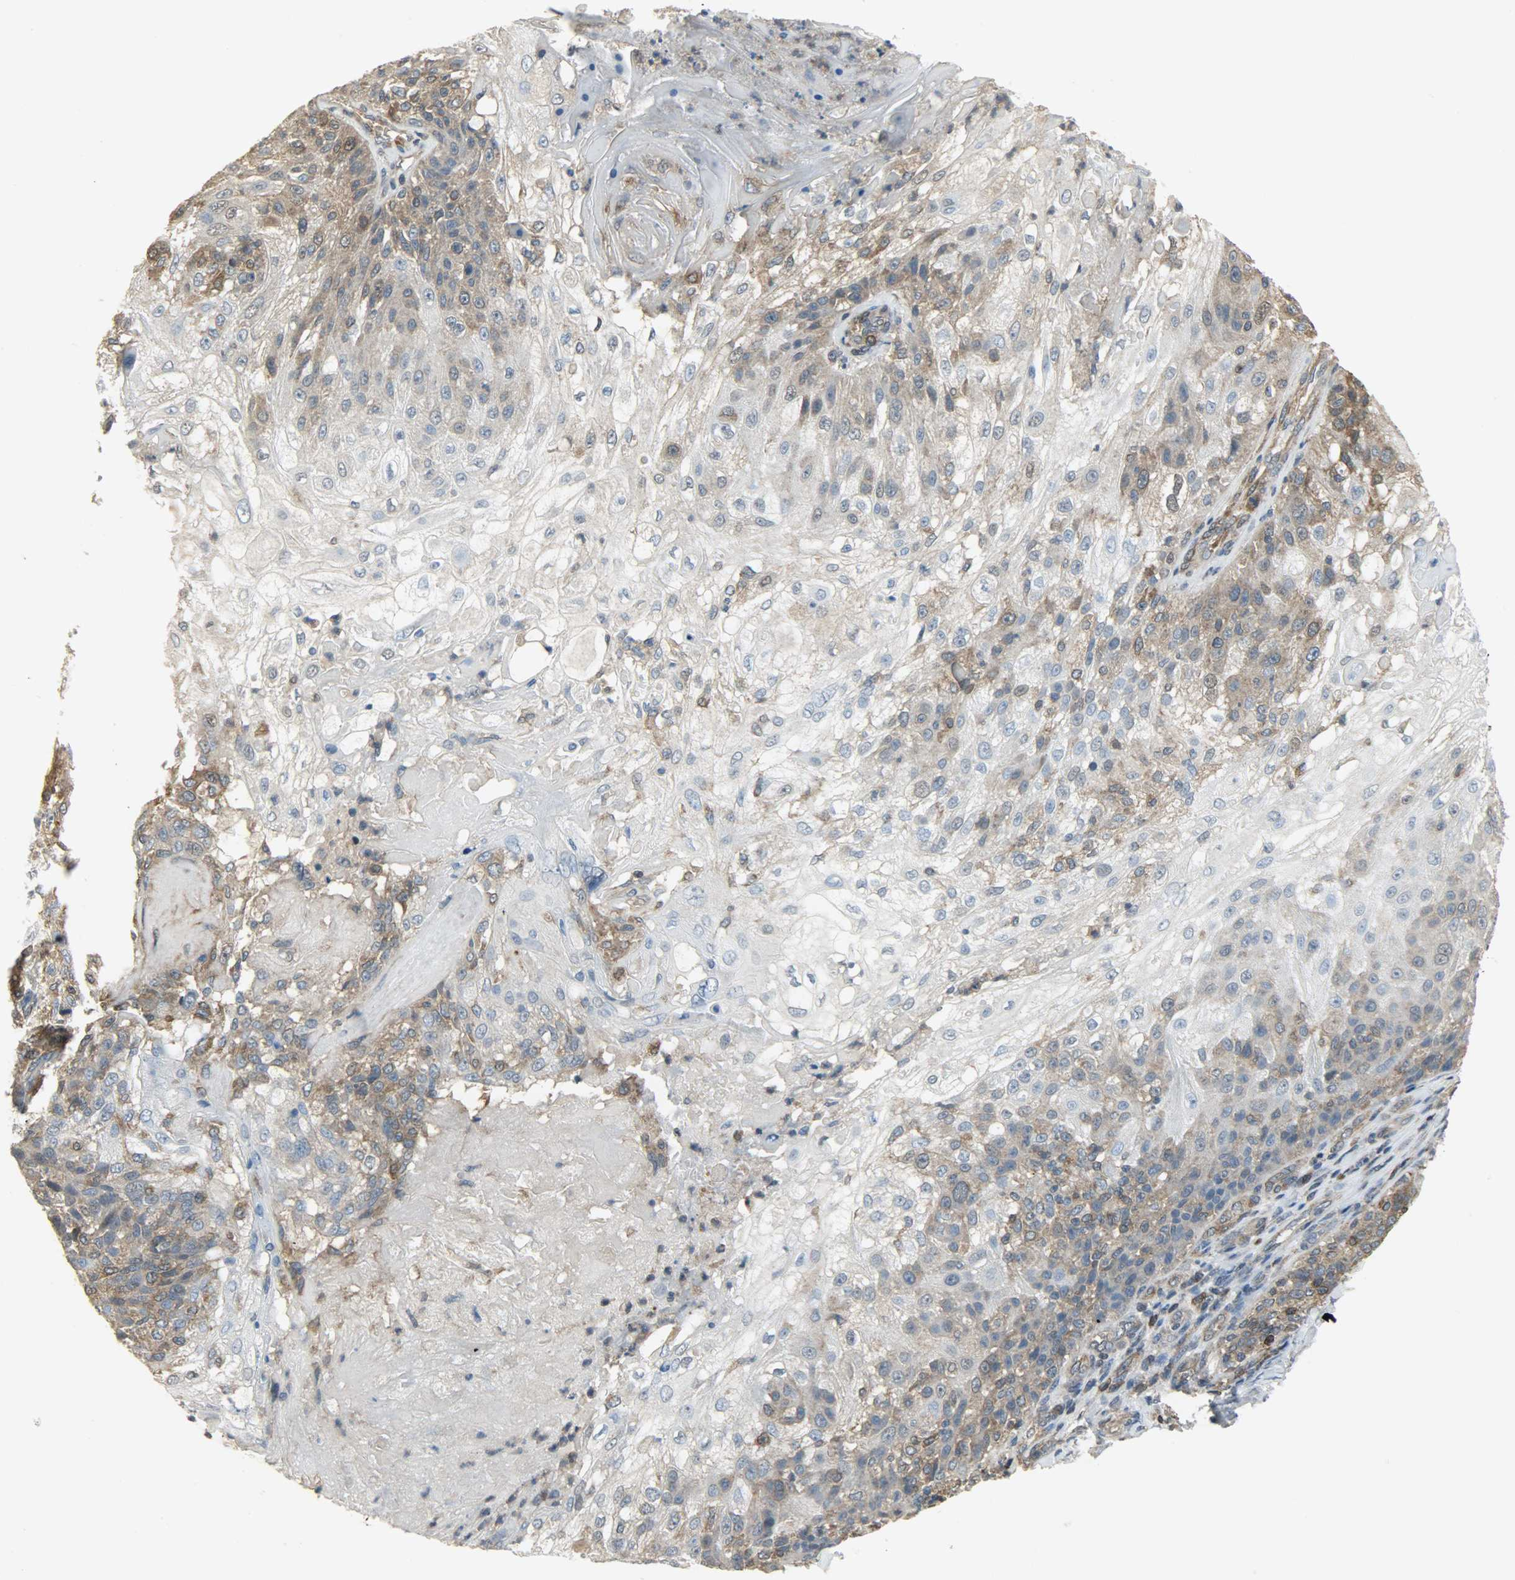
{"staining": {"intensity": "moderate", "quantity": ">75%", "location": "cytoplasmic/membranous"}, "tissue": "skin cancer", "cell_type": "Tumor cells", "image_type": "cancer", "snomed": [{"axis": "morphology", "description": "Normal tissue, NOS"}, {"axis": "morphology", "description": "Squamous cell carcinoma, NOS"}, {"axis": "topography", "description": "Skin"}], "caption": "A brown stain labels moderate cytoplasmic/membranous expression of a protein in human squamous cell carcinoma (skin) tumor cells.", "gene": "LDHB", "patient": {"sex": "female", "age": 83}}